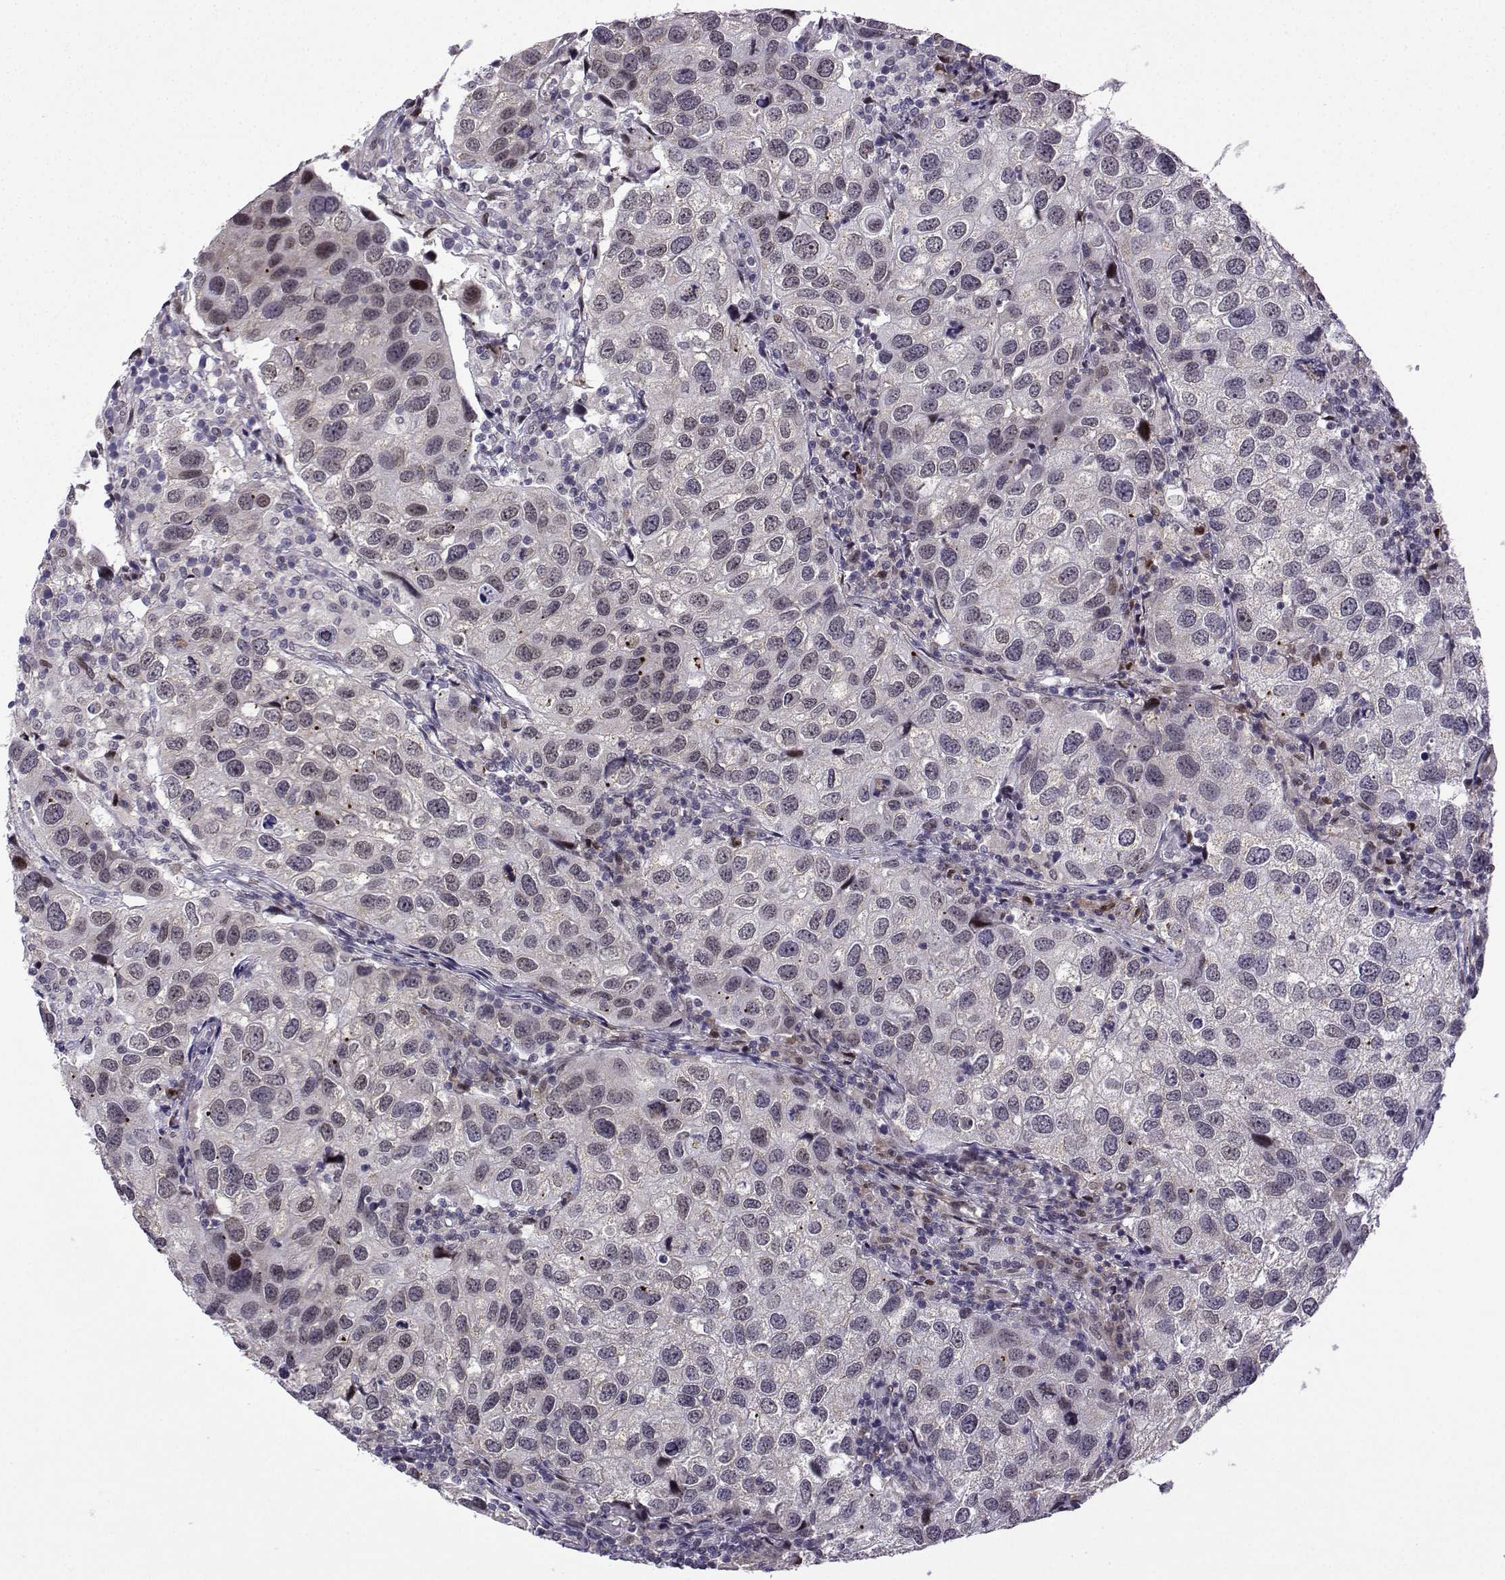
{"staining": {"intensity": "weak", "quantity": "<25%", "location": "nuclear"}, "tissue": "urothelial cancer", "cell_type": "Tumor cells", "image_type": "cancer", "snomed": [{"axis": "morphology", "description": "Urothelial carcinoma, High grade"}, {"axis": "topography", "description": "Urinary bladder"}], "caption": "IHC of human high-grade urothelial carcinoma shows no expression in tumor cells.", "gene": "FGF3", "patient": {"sex": "male", "age": 79}}